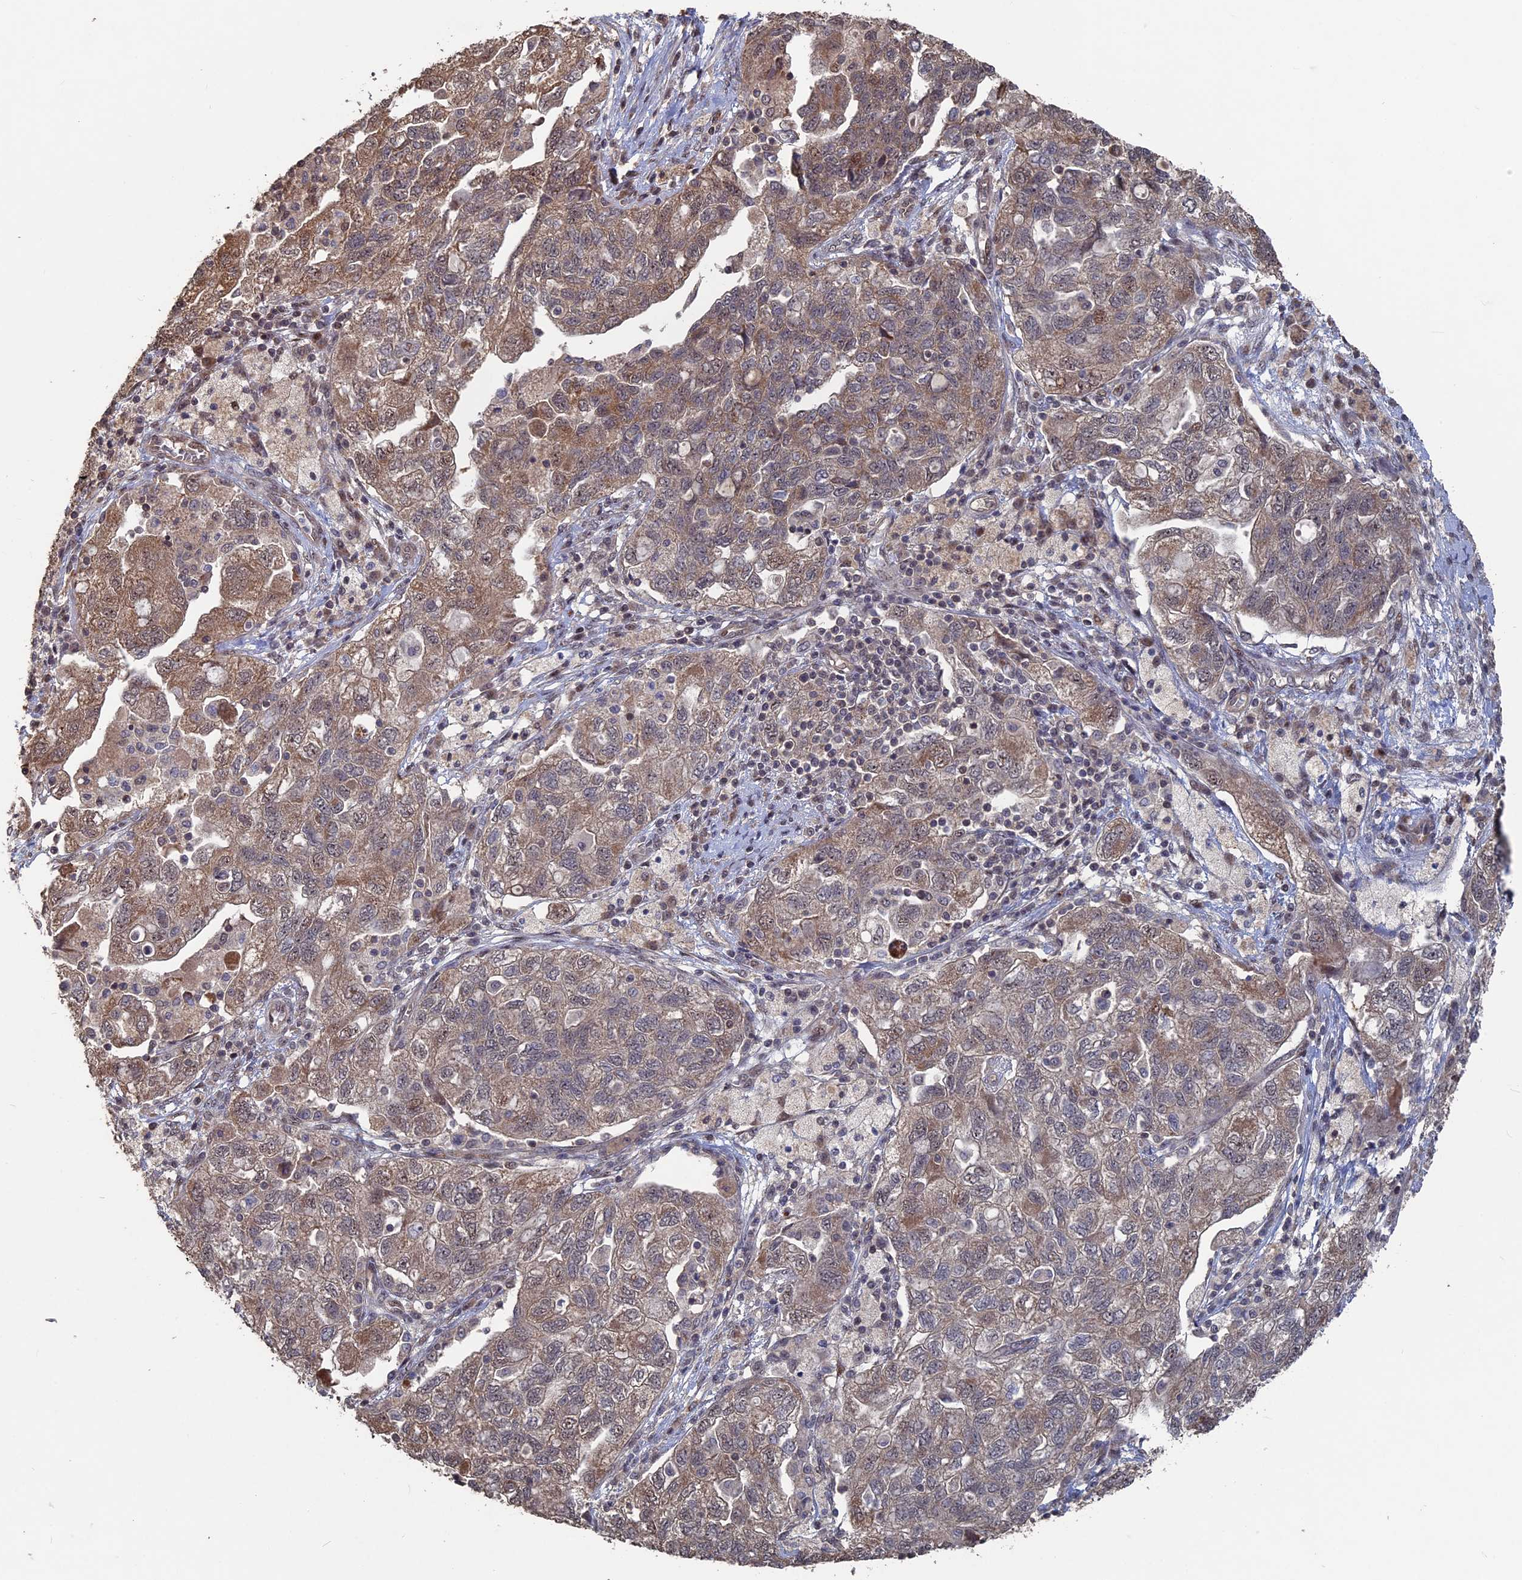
{"staining": {"intensity": "weak", "quantity": ">75%", "location": "cytoplasmic/membranous,nuclear"}, "tissue": "ovarian cancer", "cell_type": "Tumor cells", "image_type": "cancer", "snomed": [{"axis": "morphology", "description": "Carcinoma, NOS"}, {"axis": "morphology", "description": "Cystadenocarcinoma, serous, NOS"}, {"axis": "topography", "description": "Ovary"}], "caption": "Immunohistochemistry (IHC) histopathology image of neoplastic tissue: ovarian cancer stained using immunohistochemistry (IHC) demonstrates low levels of weak protein expression localized specifically in the cytoplasmic/membranous and nuclear of tumor cells, appearing as a cytoplasmic/membranous and nuclear brown color.", "gene": "KIAA1328", "patient": {"sex": "female", "age": 69}}